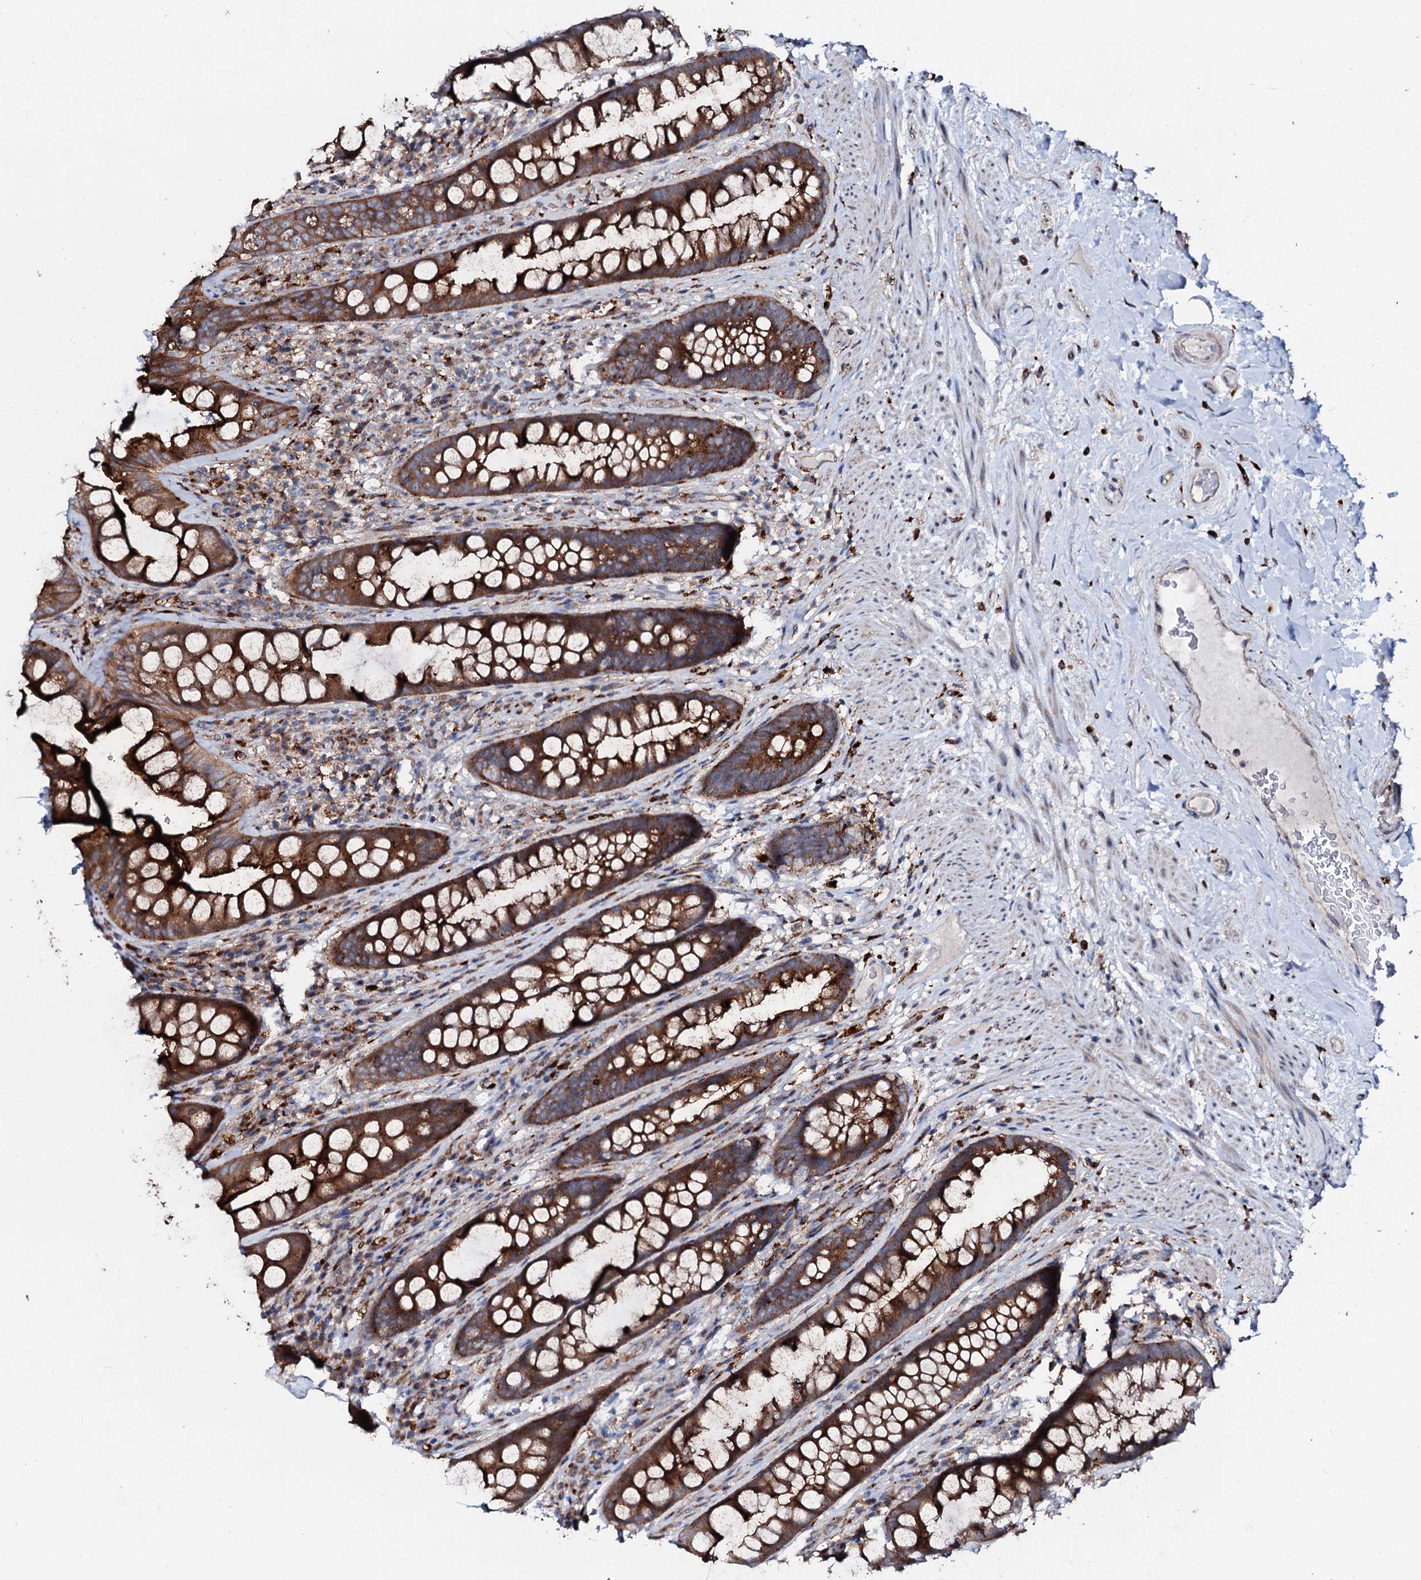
{"staining": {"intensity": "strong", "quantity": ">75%", "location": "cytoplasmic/membranous"}, "tissue": "rectum", "cell_type": "Glandular cells", "image_type": "normal", "snomed": [{"axis": "morphology", "description": "Normal tissue, NOS"}, {"axis": "topography", "description": "Rectum"}], "caption": "Immunohistochemical staining of unremarkable rectum reveals >75% levels of strong cytoplasmic/membranous protein staining in about >75% of glandular cells. (Stains: DAB in brown, nuclei in blue, Microscopy: brightfield microscopy at high magnification).", "gene": "P2RX4", "patient": {"sex": "male", "age": 74}}